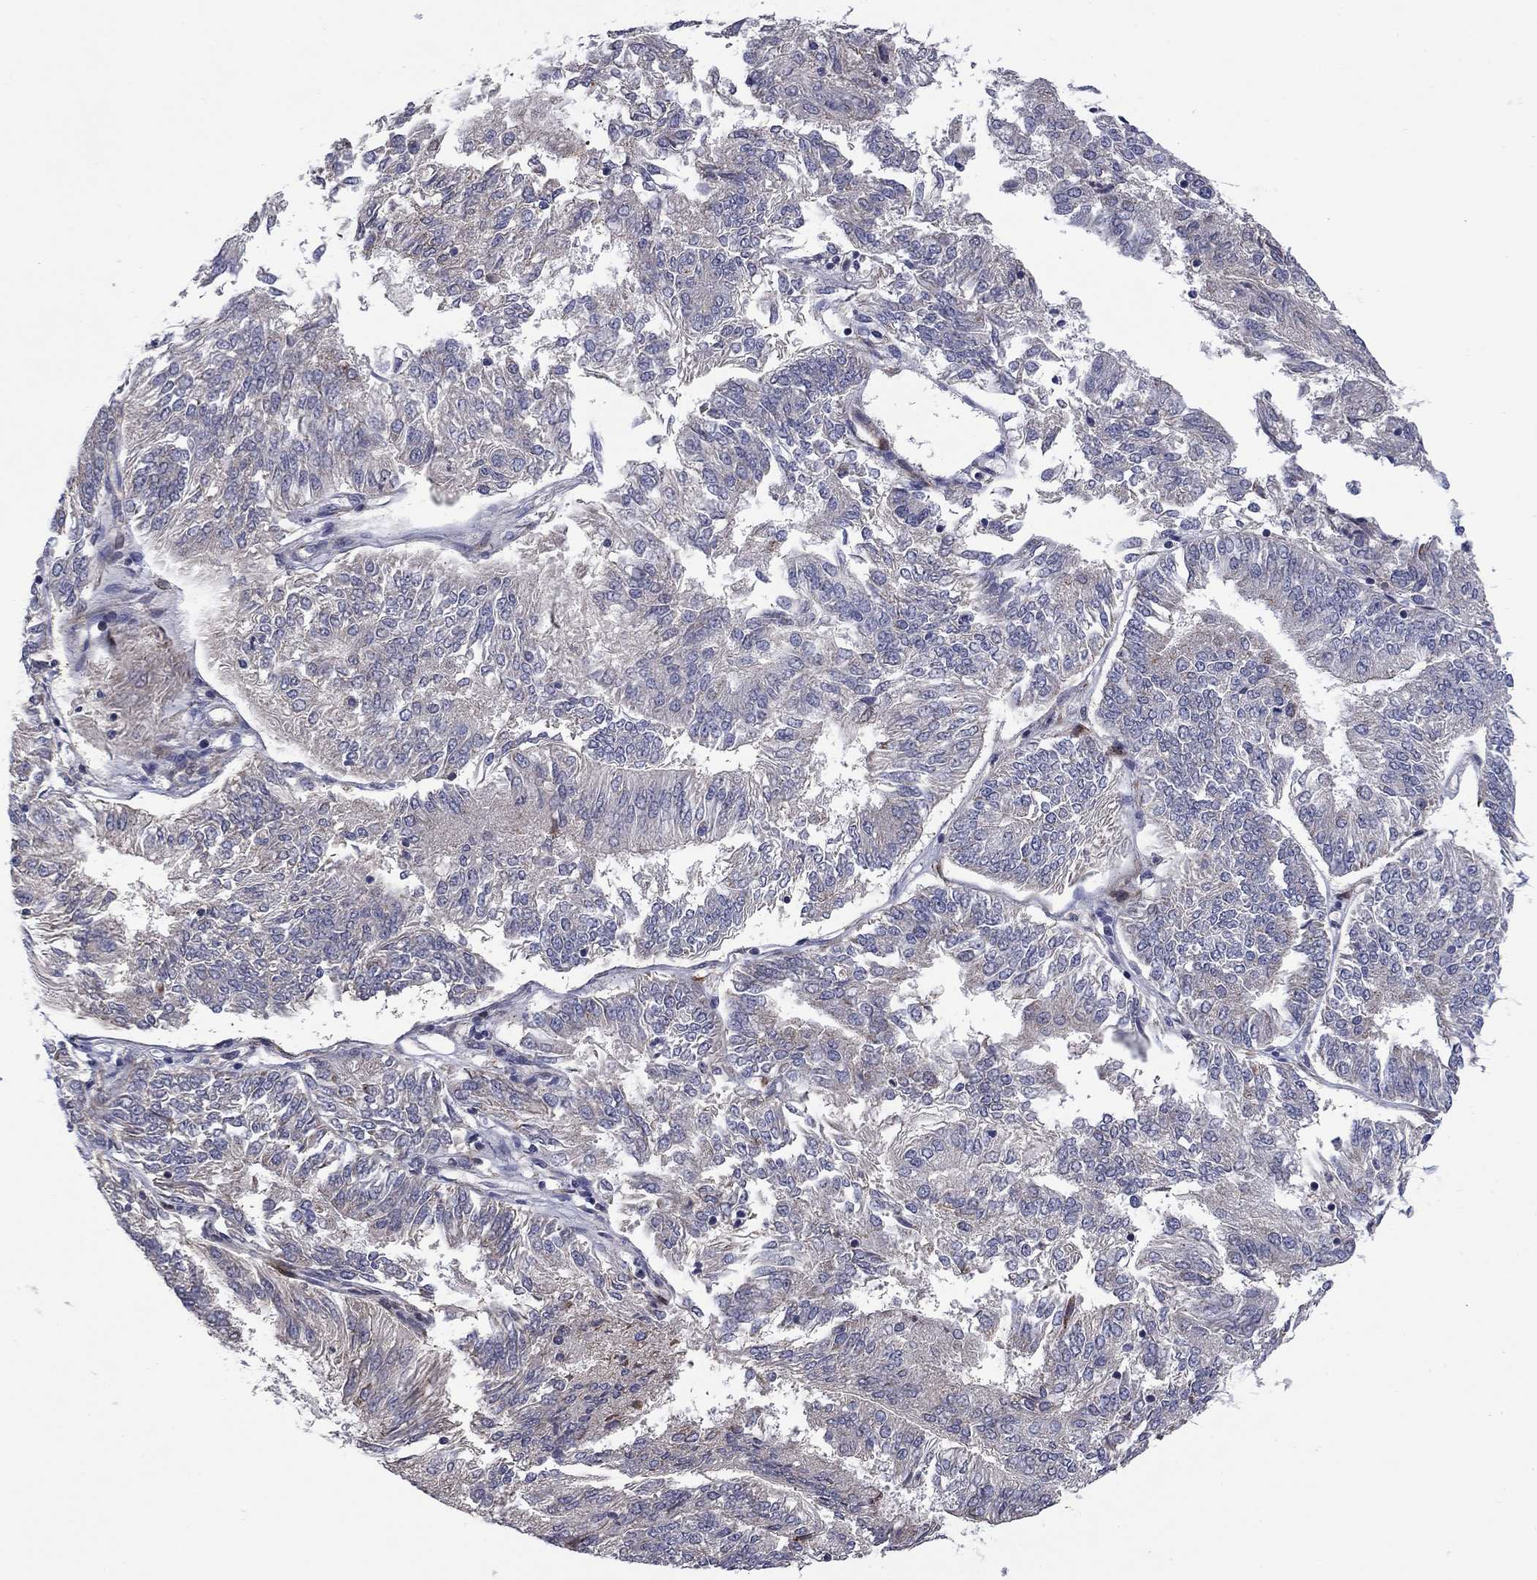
{"staining": {"intensity": "negative", "quantity": "none", "location": "none"}, "tissue": "endometrial cancer", "cell_type": "Tumor cells", "image_type": "cancer", "snomed": [{"axis": "morphology", "description": "Adenocarcinoma, NOS"}, {"axis": "topography", "description": "Endometrium"}], "caption": "Endometrial cancer (adenocarcinoma) was stained to show a protein in brown. There is no significant positivity in tumor cells.", "gene": "FRK", "patient": {"sex": "female", "age": 58}}